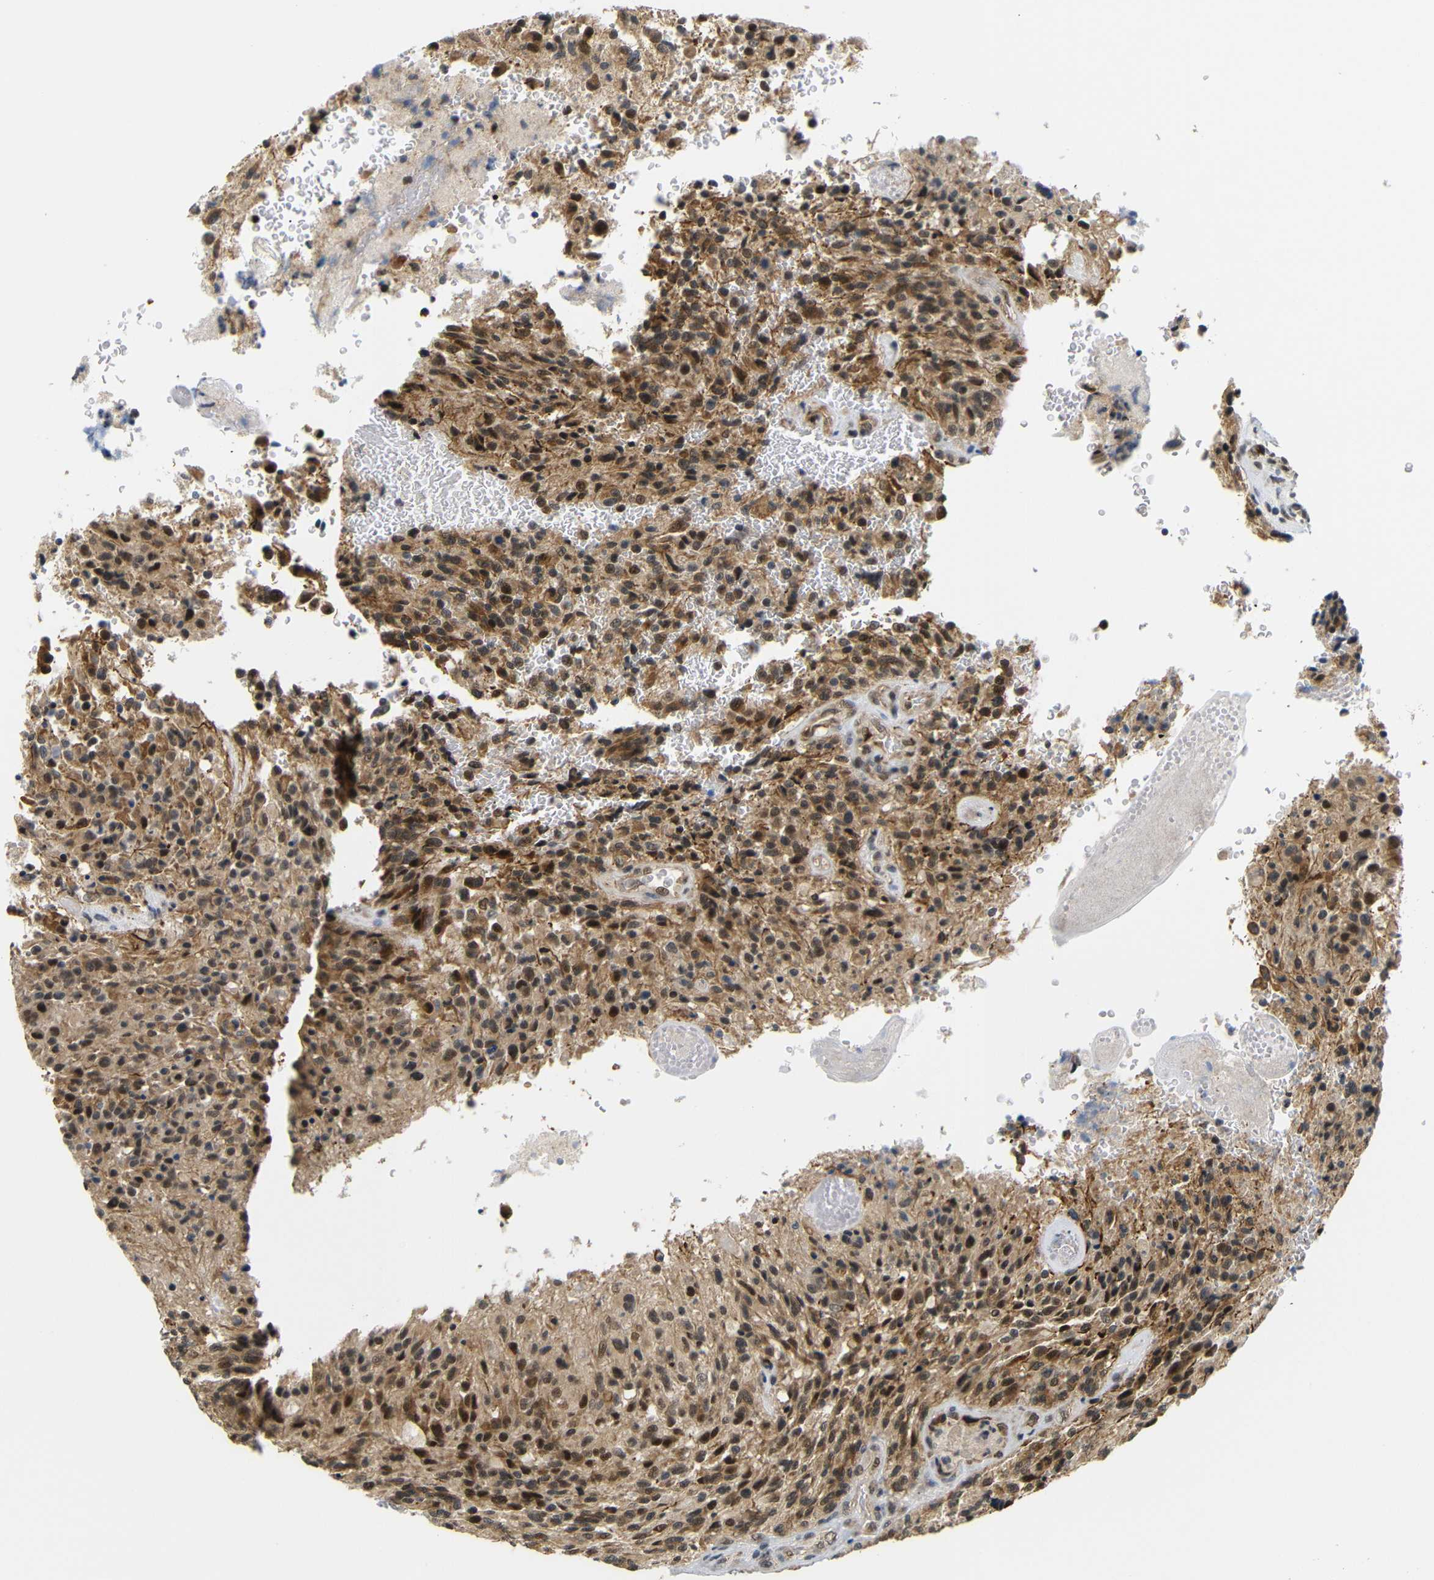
{"staining": {"intensity": "moderate", "quantity": ">75%", "location": "cytoplasmic/membranous,nuclear"}, "tissue": "glioma", "cell_type": "Tumor cells", "image_type": "cancer", "snomed": [{"axis": "morphology", "description": "Normal tissue, NOS"}, {"axis": "morphology", "description": "Glioma, malignant, High grade"}, {"axis": "topography", "description": "Cerebral cortex"}], "caption": "The photomicrograph exhibits staining of malignant glioma (high-grade), revealing moderate cytoplasmic/membranous and nuclear protein staining (brown color) within tumor cells.", "gene": "GJA5", "patient": {"sex": "male", "age": 56}}